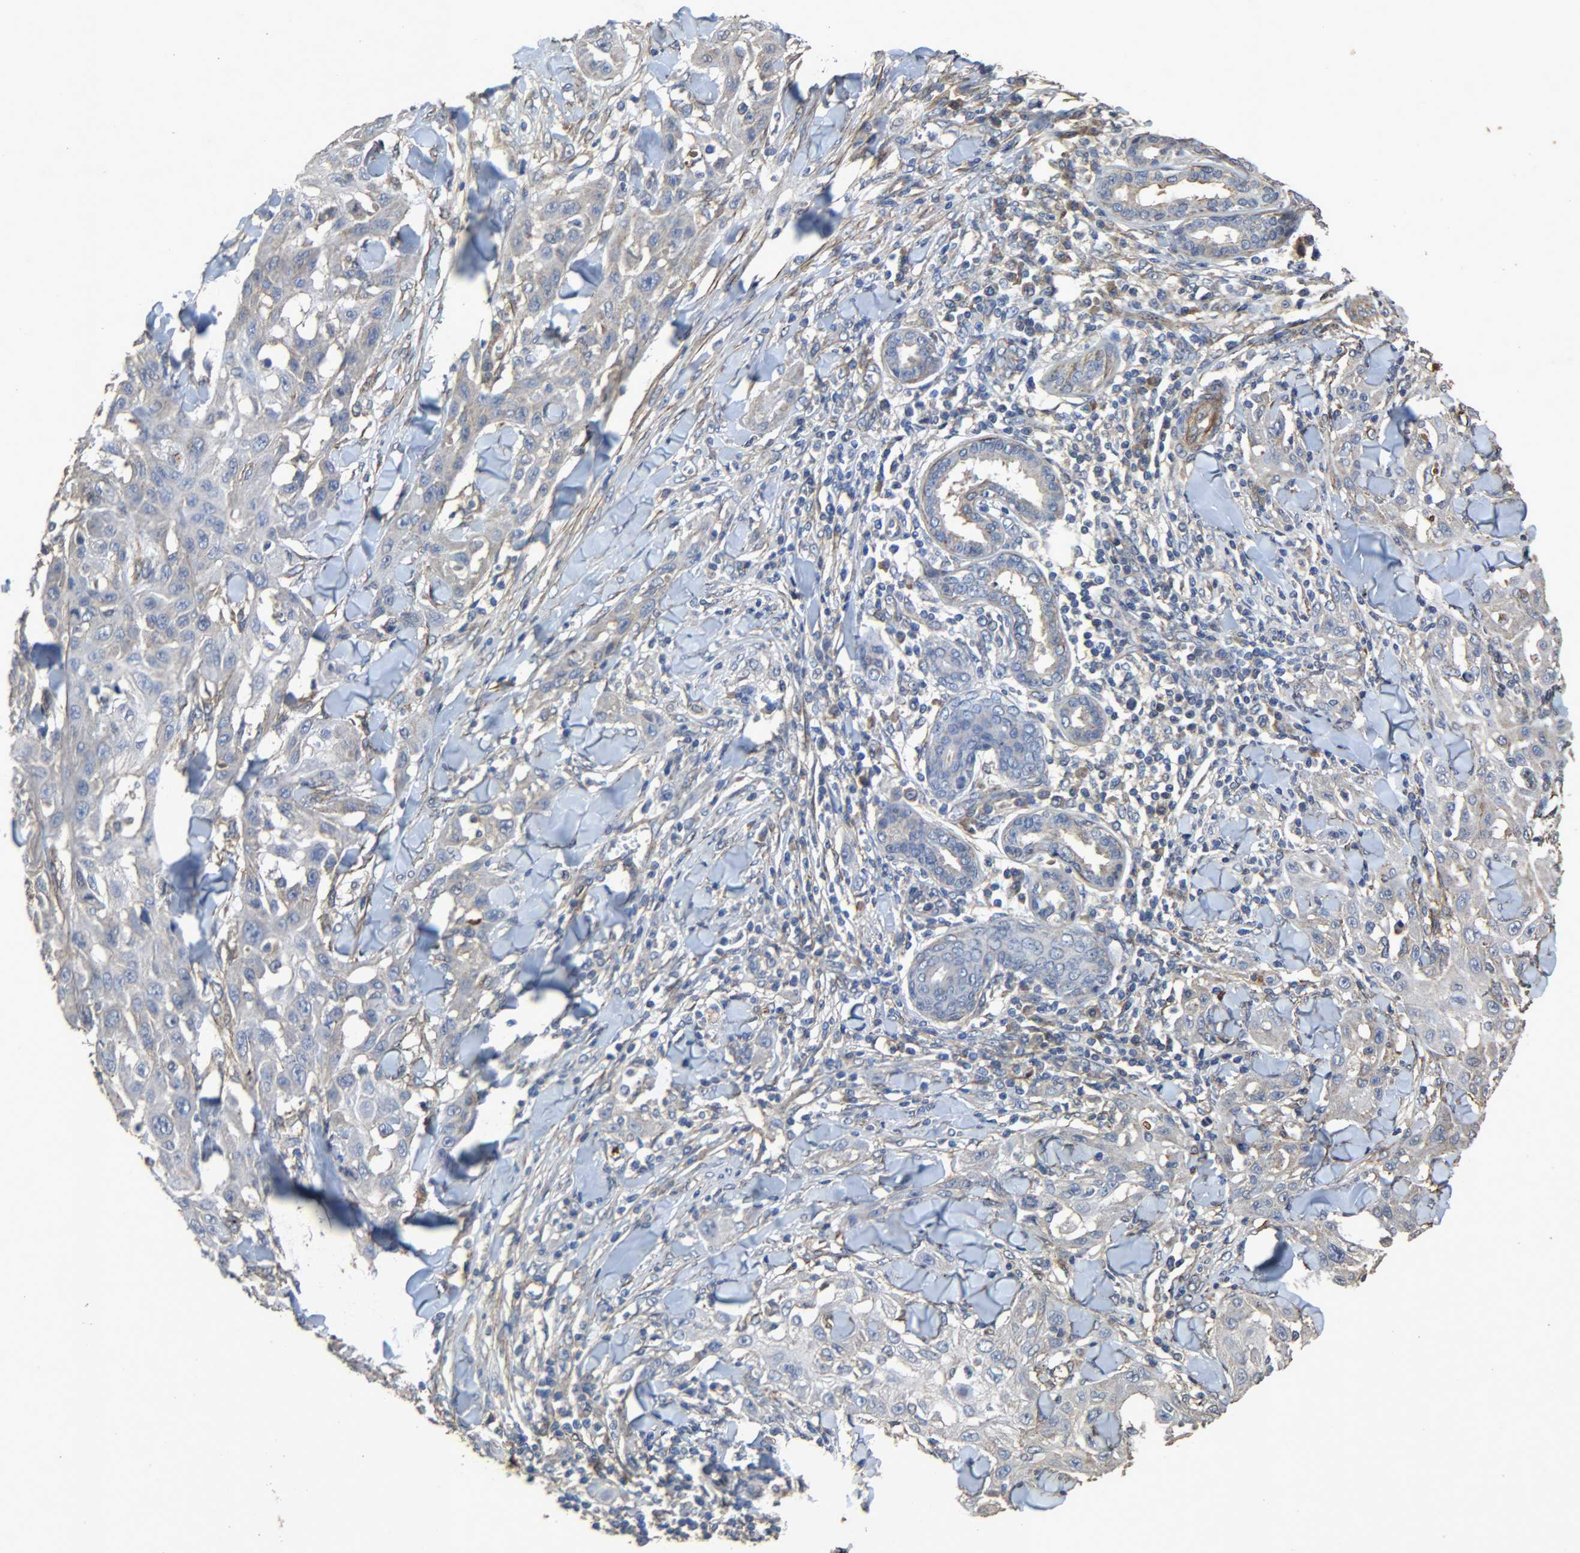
{"staining": {"intensity": "negative", "quantity": "none", "location": "none"}, "tissue": "skin cancer", "cell_type": "Tumor cells", "image_type": "cancer", "snomed": [{"axis": "morphology", "description": "Squamous cell carcinoma, NOS"}, {"axis": "topography", "description": "Skin"}], "caption": "Photomicrograph shows no protein expression in tumor cells of skin cancer (squamous cell carcinoma) tissue.", "gene": "TPM4", "patient": {"sex": "male", "age": 24}}